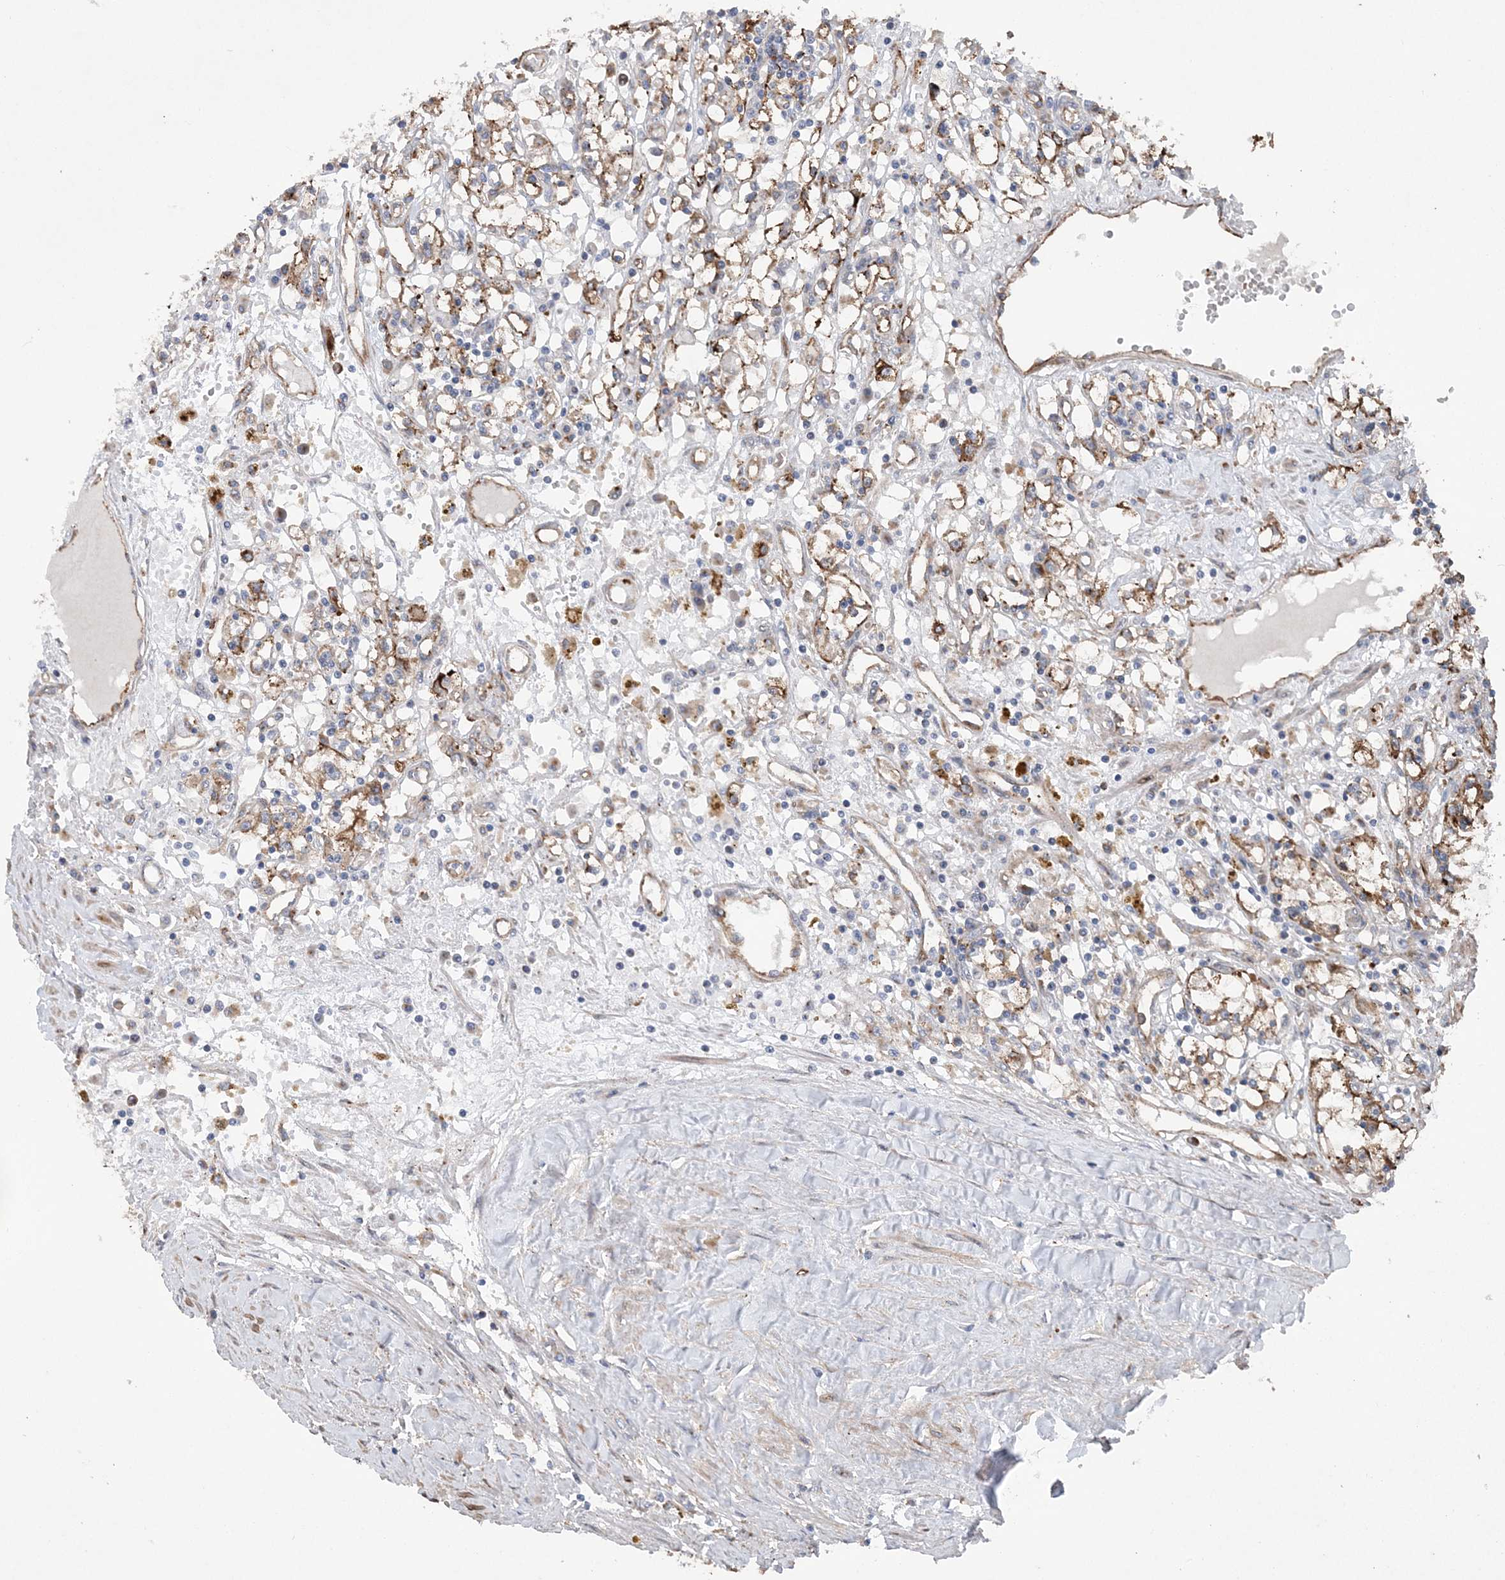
{"staining": {"intensity": "moderate", "quantity": "25%-75%", "location": "cytoplasmic/membranous"}, "tissue": "renal cancer", "cell_type": "Tumor cells", "image_type": "cancer", "snomed": [{"axis": "morphology", "description": "Adenocarcinoma, NOS"}, {"axis": "topography", "description": "Kidney"}], "caption": "The micrograph demonstrates staining of renal cancer (adenocarcinoma), revealing moderate cytoplasmic/membranous protein expression (brown color) within tumor cells.", "gene": "PTTG1IP", "patient": {"sex": "male", "age": 56}}